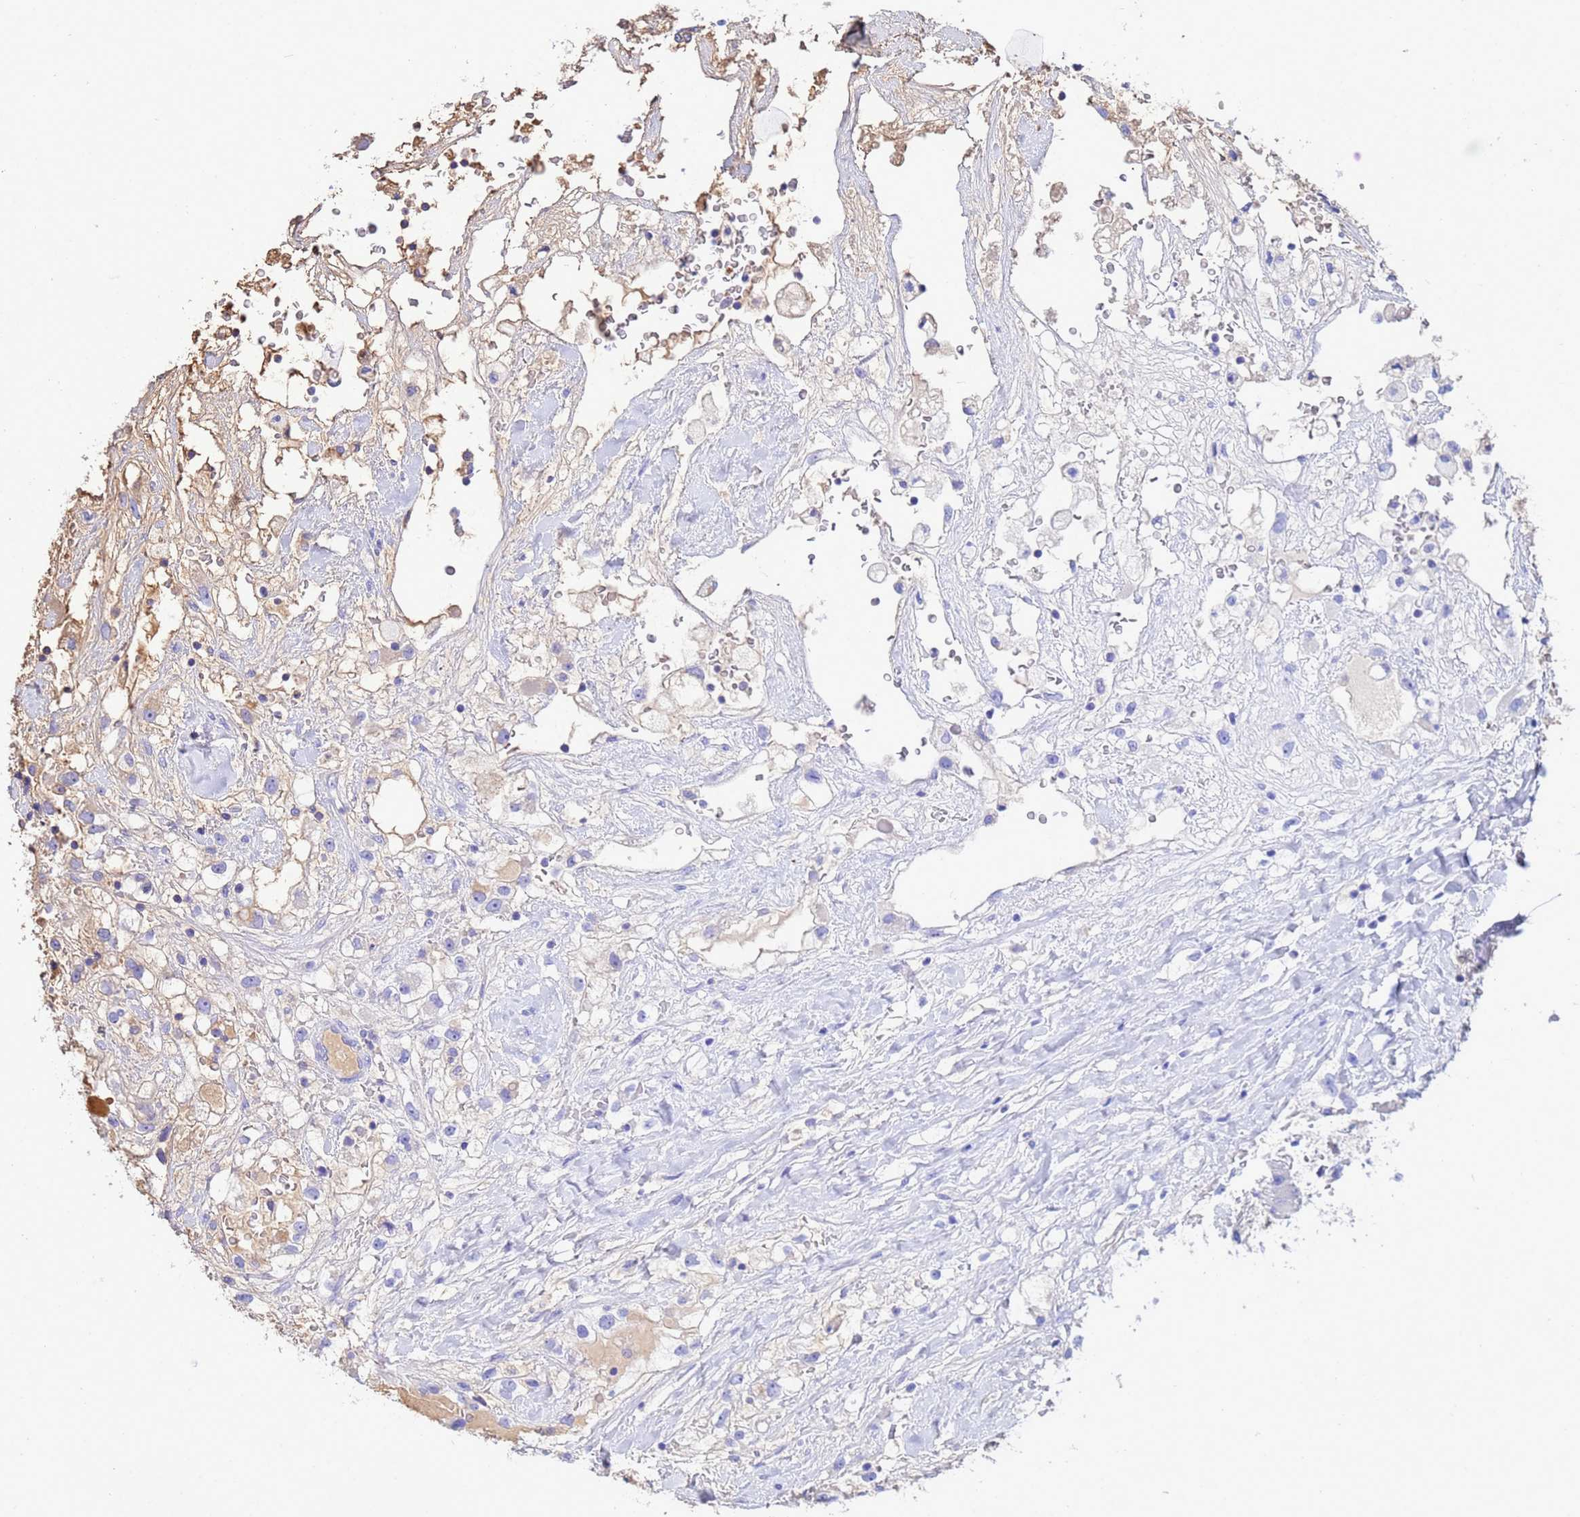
{"staining": {"intensity": "weak", "quantity": "25%-75%", "location": "cytoplasmic/membranous"}, "tissue": "renal cancer", "cell_type": "Tumor cells", "image_type": "cancer", "snomed": [{"axis": "morphology", "description": "Adenocarcinoma, NOS"}, {"axis": "topography", "description": "Kidney"}], "caption": "Weak cytoplasmic/membranous staining is seen in about 25%-75% of tumor cells in adenocarcinoma (renal). (brown staining indicates protein expression, while blue staining denotes nuclei).", "gene": "GLUD1", "patient": {"sex": "male", "age": 59}}